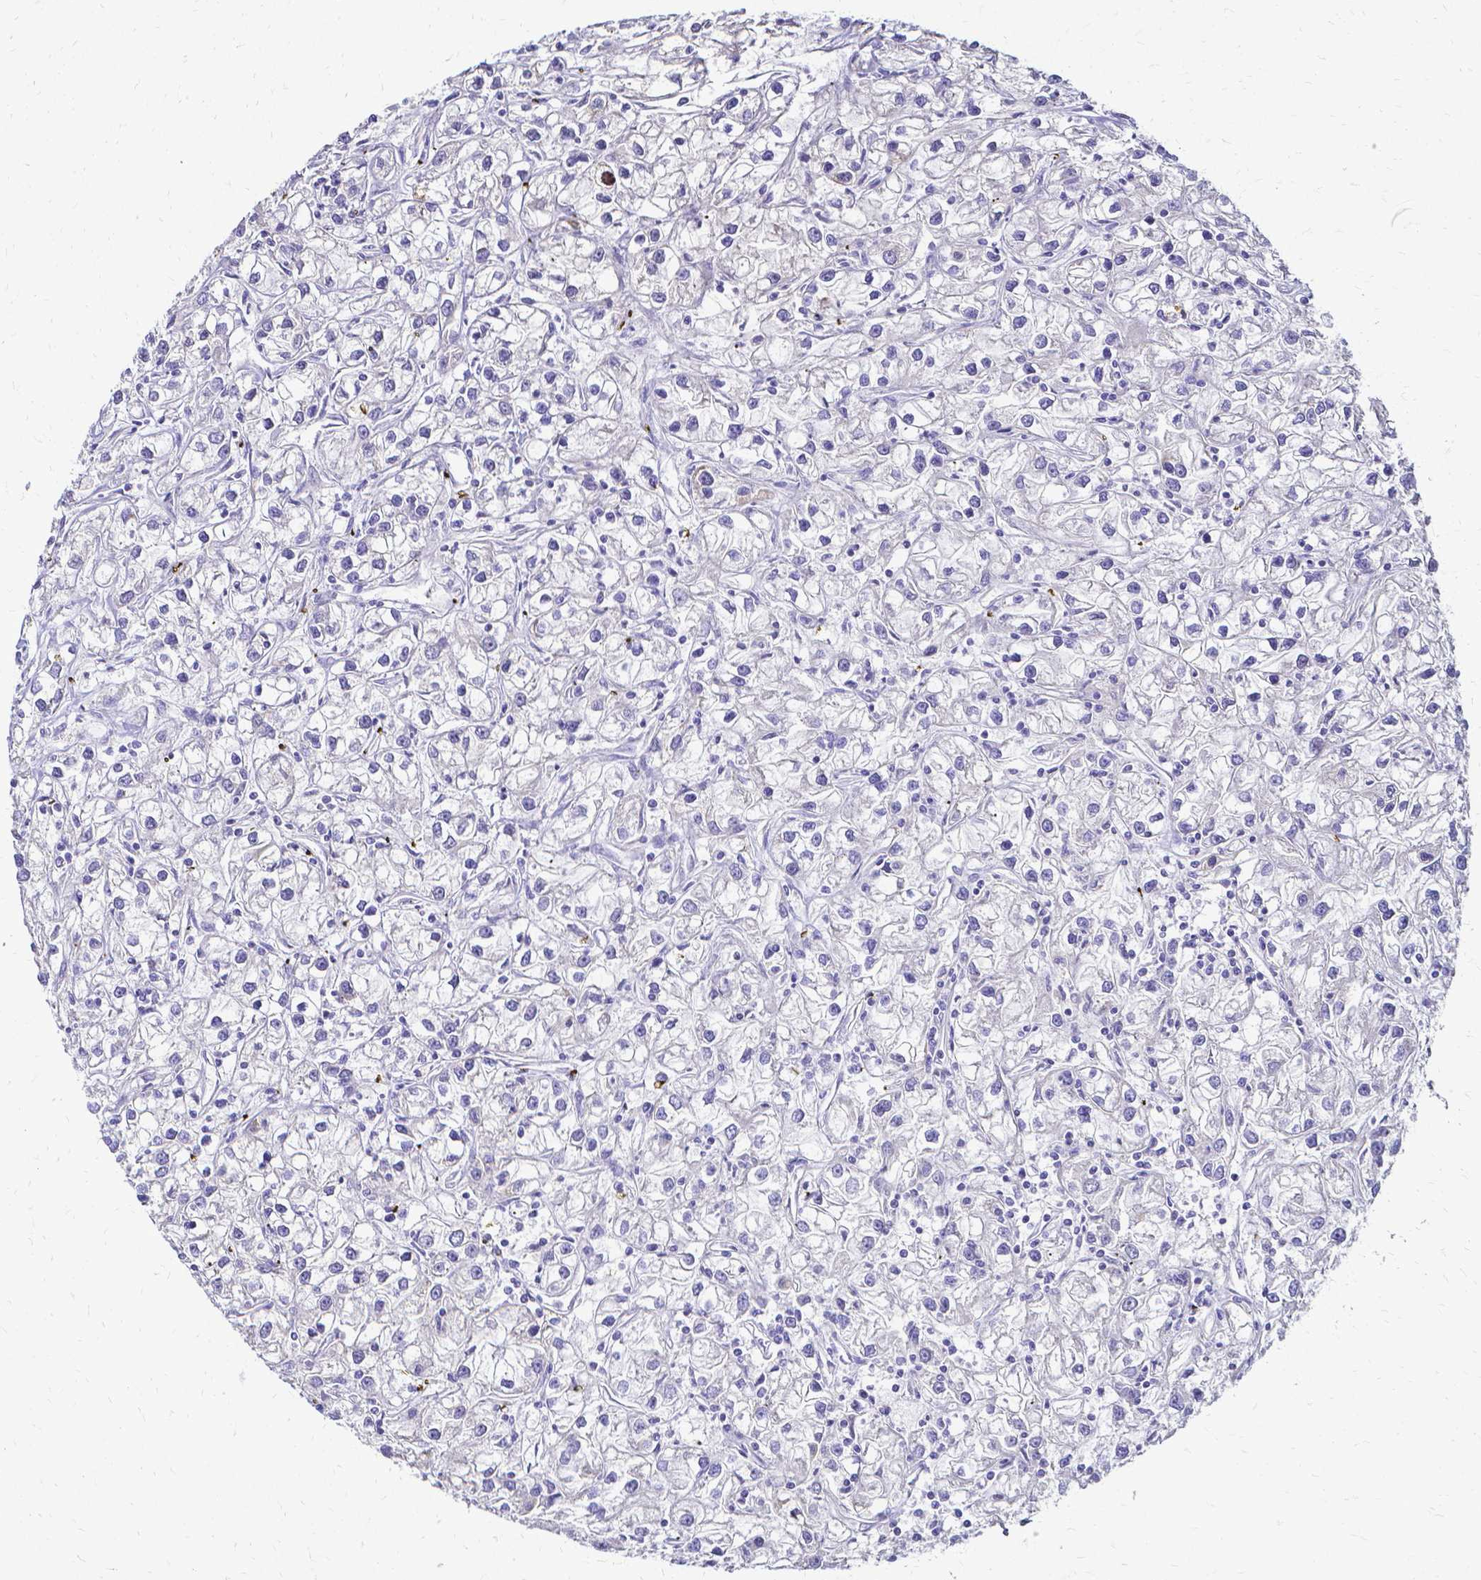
{"staining": {"intensity": "negative", "quantity": "none", "location": "none"}, "tissue": "renal cancer", "cell_type": "Tumor cells", "image_type": "cancer", "snomed": [{"axis": "morphology", "description": "Adenocarcinoma, NOS"}, {"axis": "topography", "description": "Kidney"}], "caption": "Tumor cells show no significant protein positivity in renal cancer.", "gene": "CCNB1", "patient": {"sex": "female", "age": 59}}